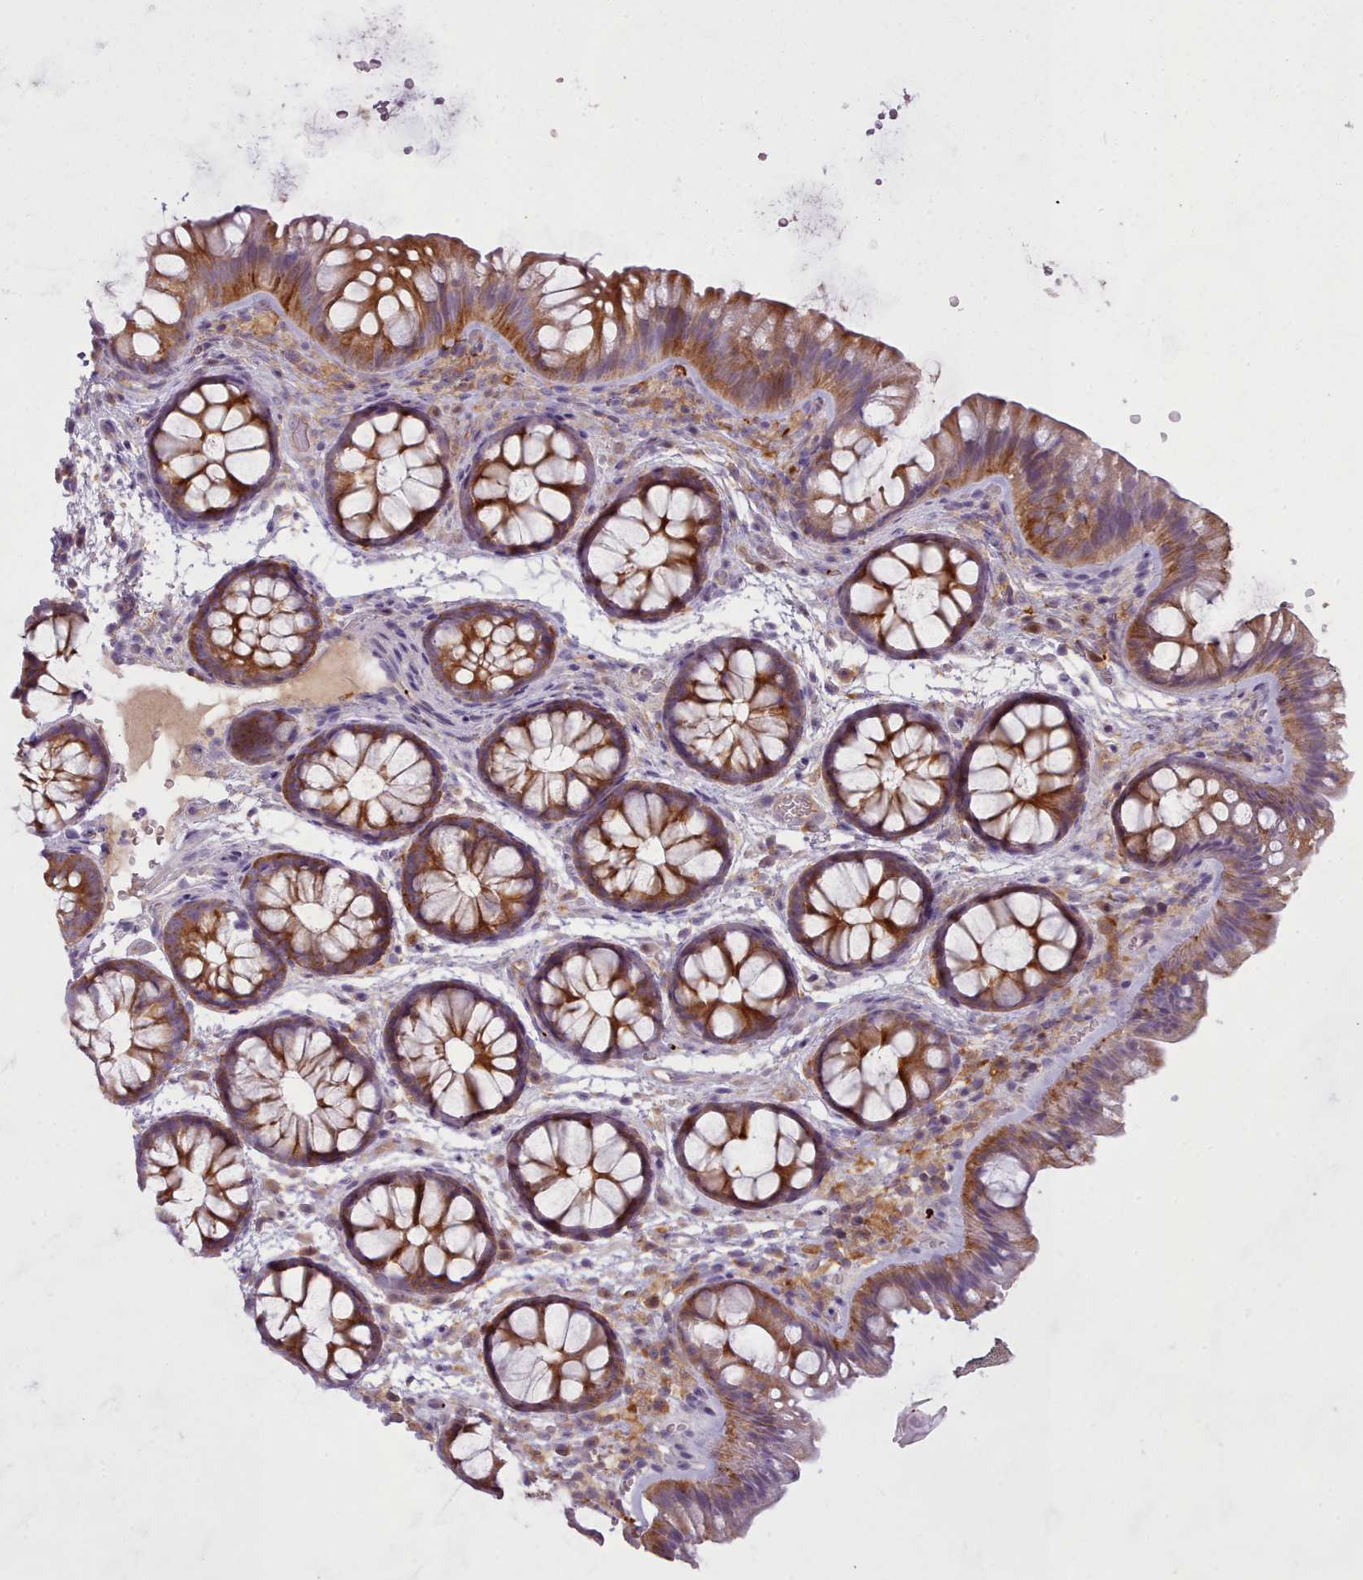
{"staining": {"intensity": "weak", "quantity": "<25%", "location": "cytoplasmic/membranous"}, "tissue": "colon", "cell_type": "Endothelial cells", "image_type": "normal", "snomed": [{"axis": "morphology", "description": "Normal tissue, NOS"}, {"axis": "topography", "description": "Colon"}], "caption": "This is a histopathology image of immunohistochemistry (IHC) staining of normal colon, which shows no expression in endothelial cells. (DAB IHC, high magnification).", "gene": "NDST2", "patient": {"sex": "male", "age": 46}}